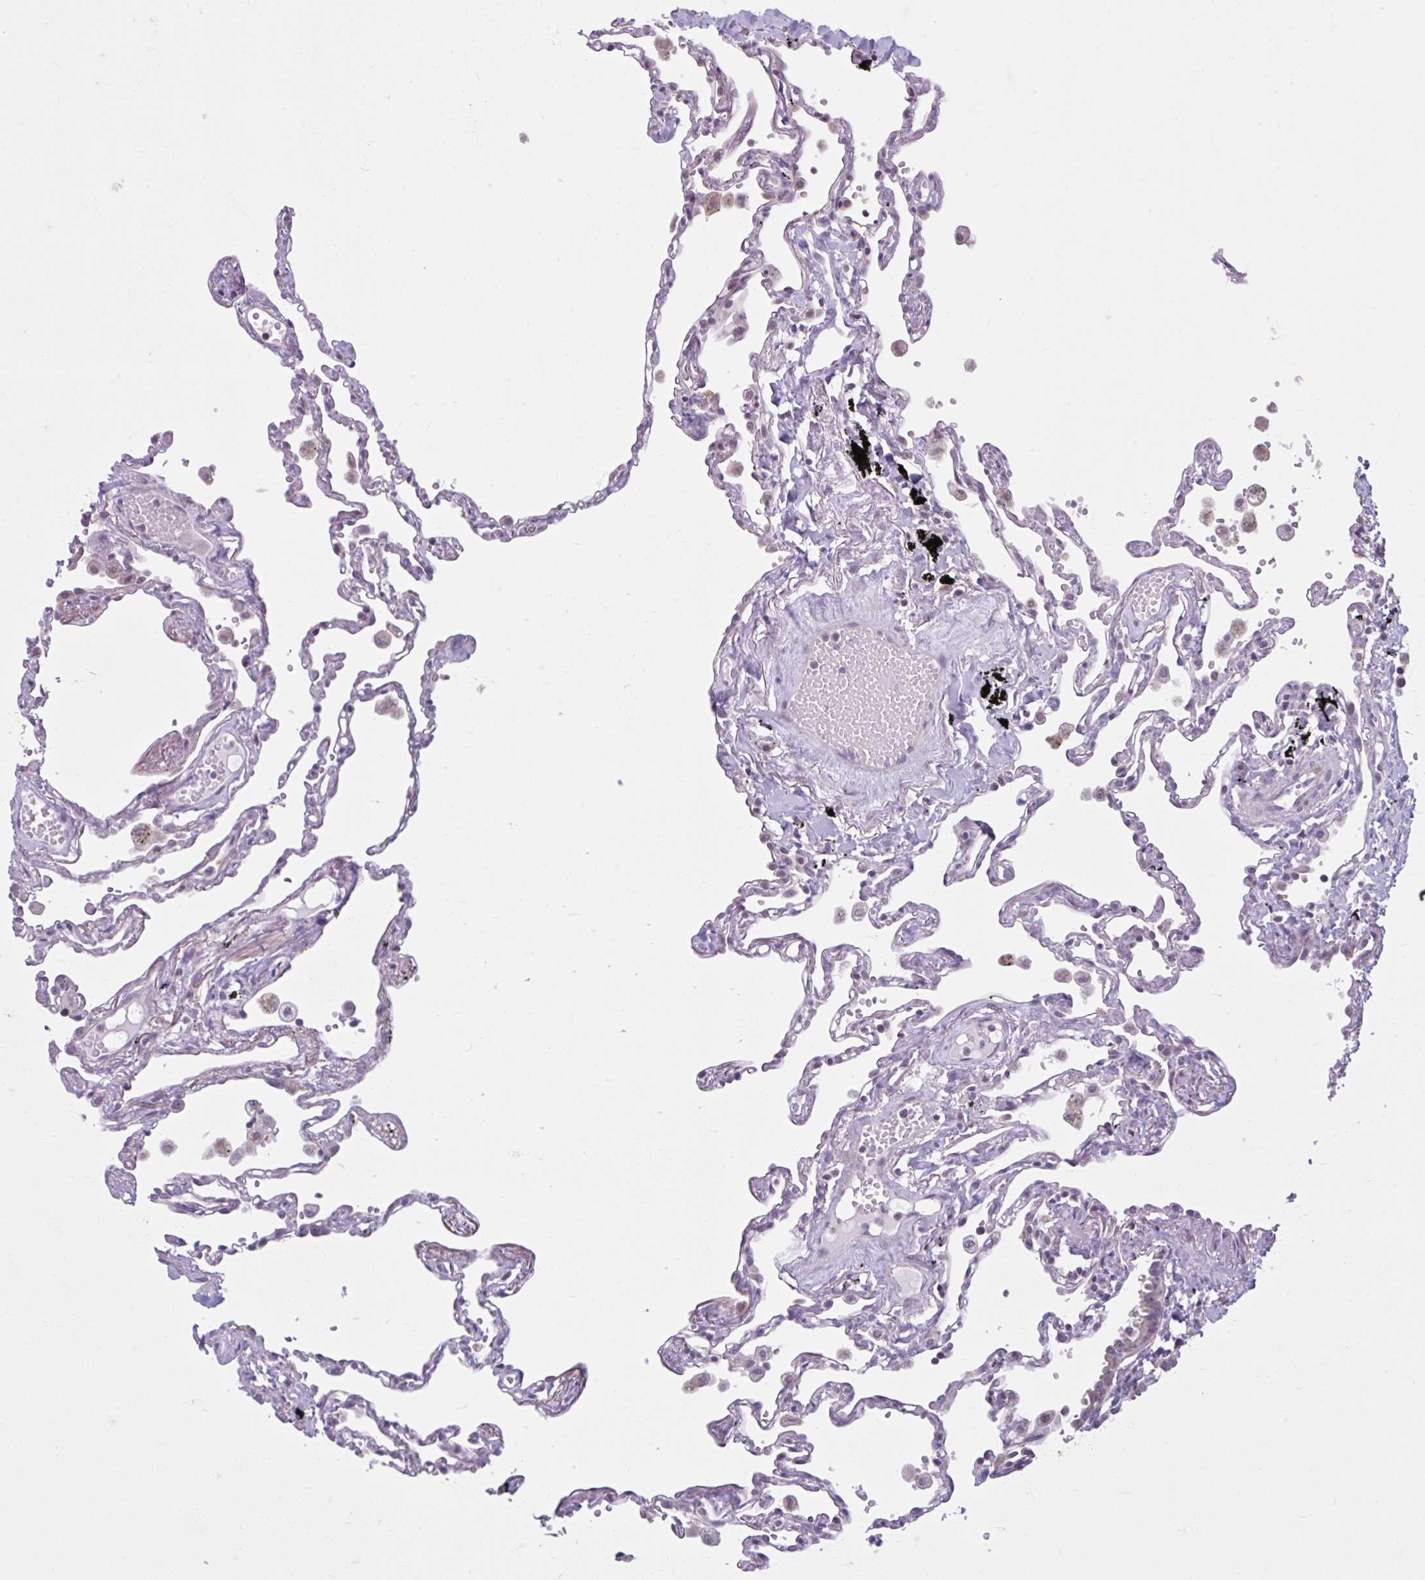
{"staining": {"intensity": "weak", "quantity": "25%-75%", "location": "cytoplasmic/membranous"}, "tissue": "lung", "cell_type": "Alveolar cells", "image_type": "normal", "snomed": [{"axis": "morphology", "description": "Normal tissue, NOS"}, {"axis": "topography", "description": "Lung"}], "caption": "A brown stain shows weak cytoplasmic/membranous positivity of a protein in alveolar cells of normal human lung.", "gene": "CDH19", "patient": {"sex": "female", "age": 67}}